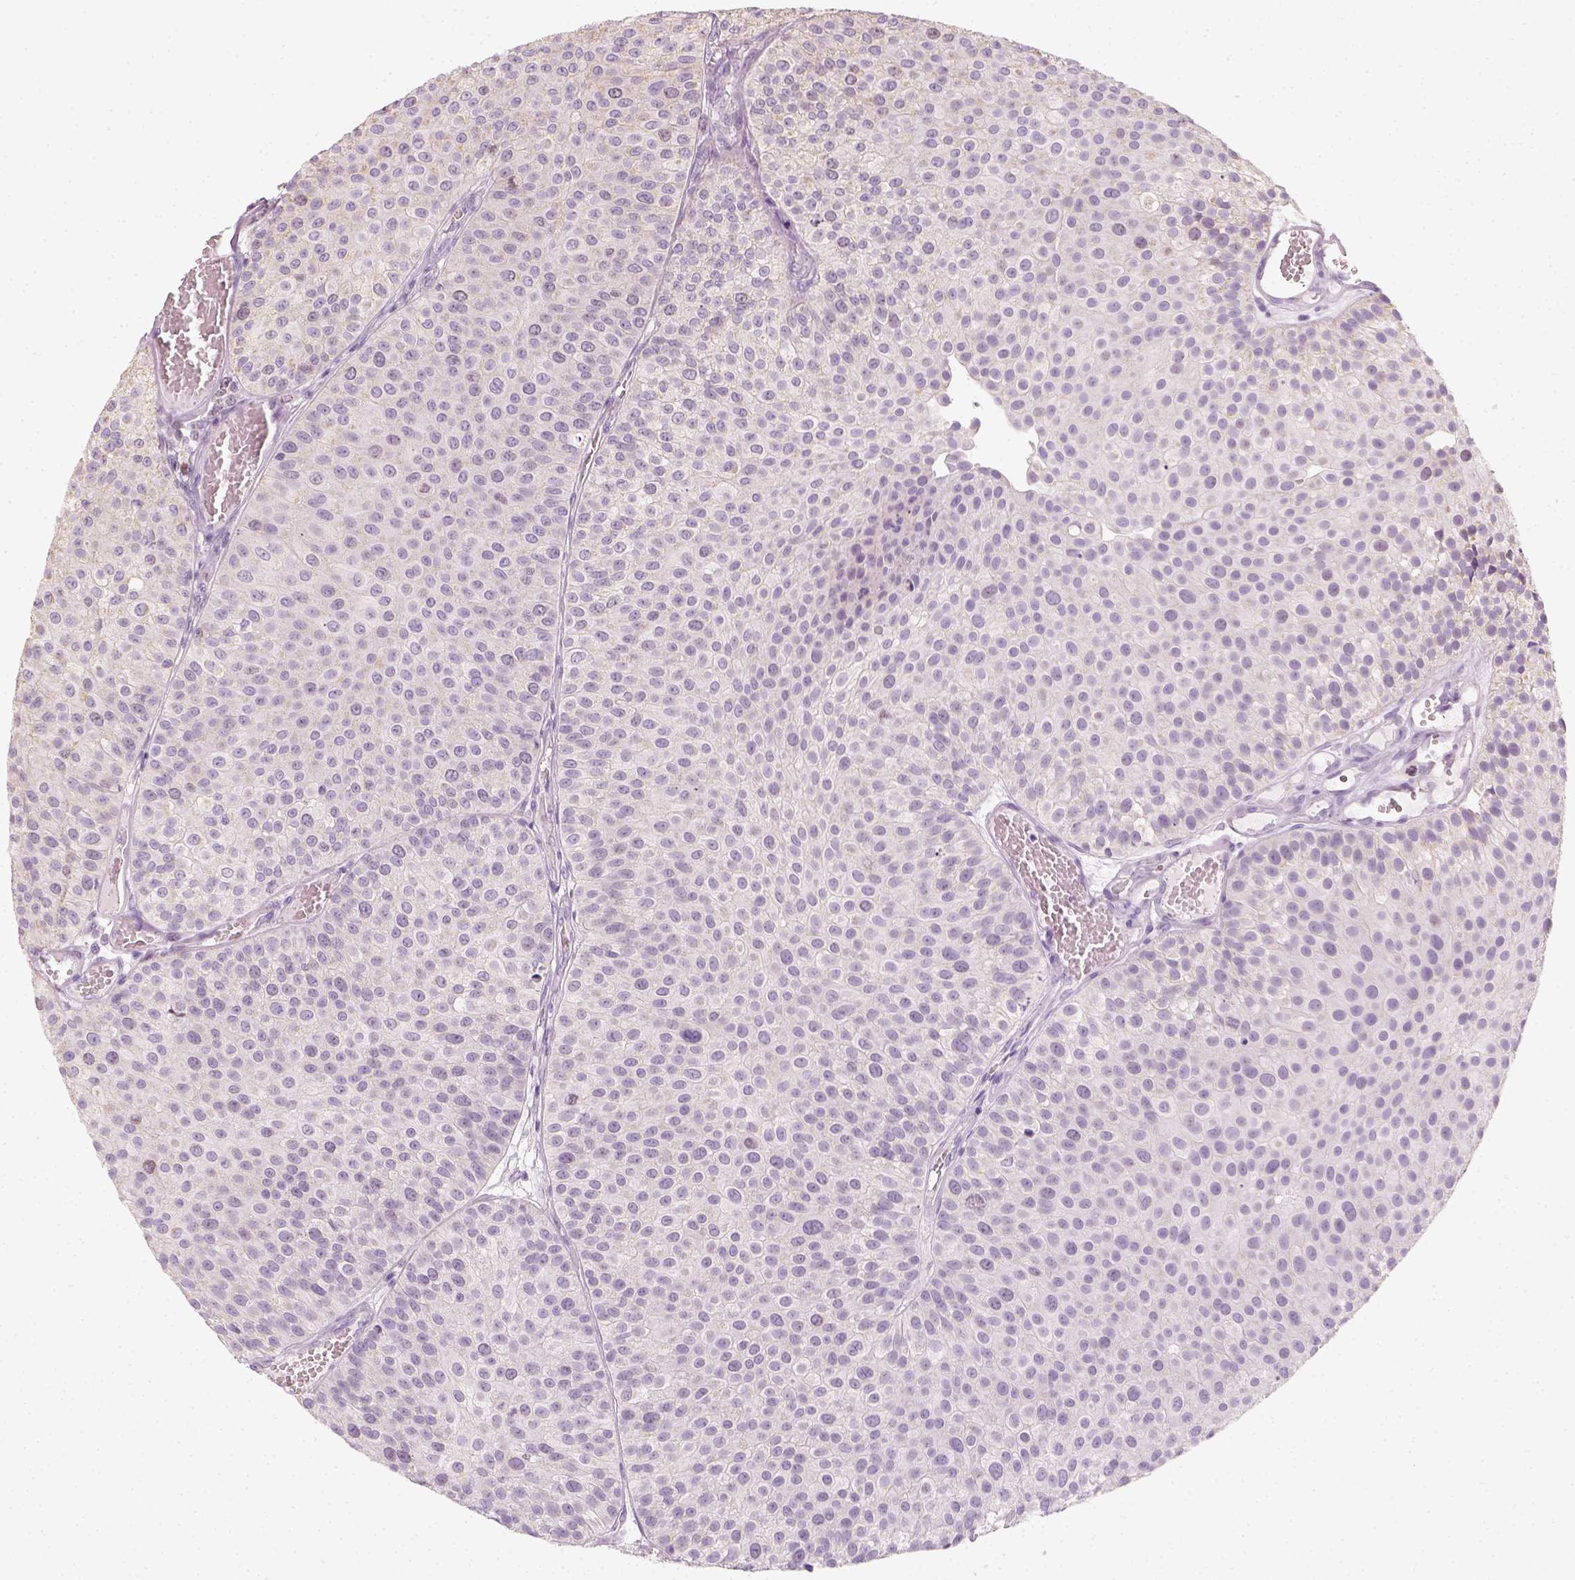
{"staining": {"intensity": "negative", "quantity": "none", "location": "none"}, "tissue": "urothelial cancer", "cell_type": "Tumor cells", "image_type": "cancer", "snomed": [{"axis": "morphology", "description": "Urothelial carcinoma, Low grade"}, {"axis": "topography", "description": "Urinary bladder"}], "caption": "This is an IHC micrograph of human urothelial cancer. There is no staining in tumor cells.", "gene": "LCA5", "patient": {"sex": "female", "age": 87}}